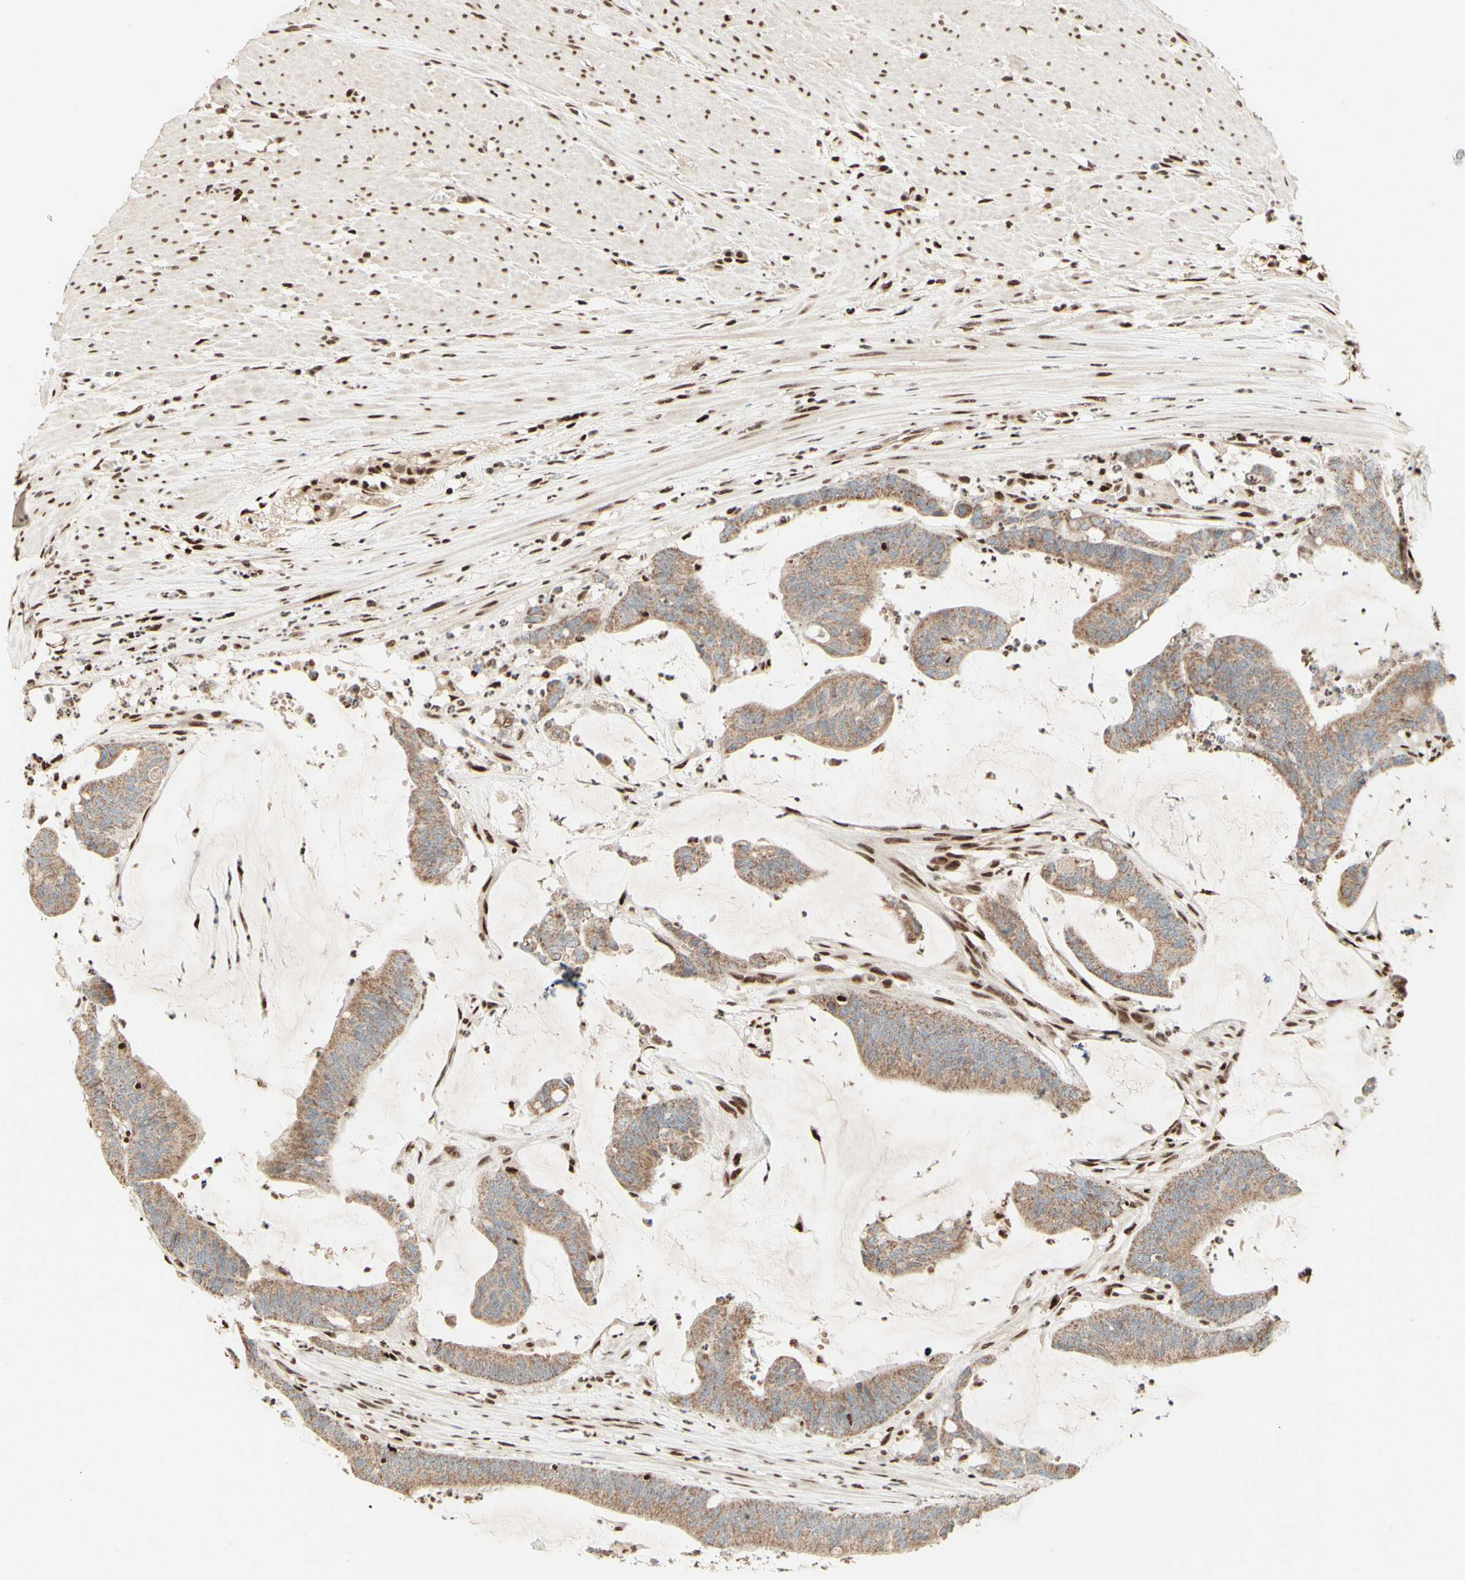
{"staining": {"intensity": "weak", "quantity": ">75%", "location": "cytoplasmic/membranous"}, "tissue": "colorectal cancer", "cell_type": "Tumor cells", "image_type": "cancer", "snomed": [{"axis": "morphology", "description": "Adenocarcinoma, NOS"}, {"axis": "topography", "description": "Rectum"}], "caption": "An immunohistochemistry (IHC) photomicrograph of tumor tissue is shown. Protein staining in brown shows weak cytoplasmic/membranous positivity in colorectal cancer within tumor cells.", "gene": "NR3C1", "patient": {"sex": "female", "age": 66}}